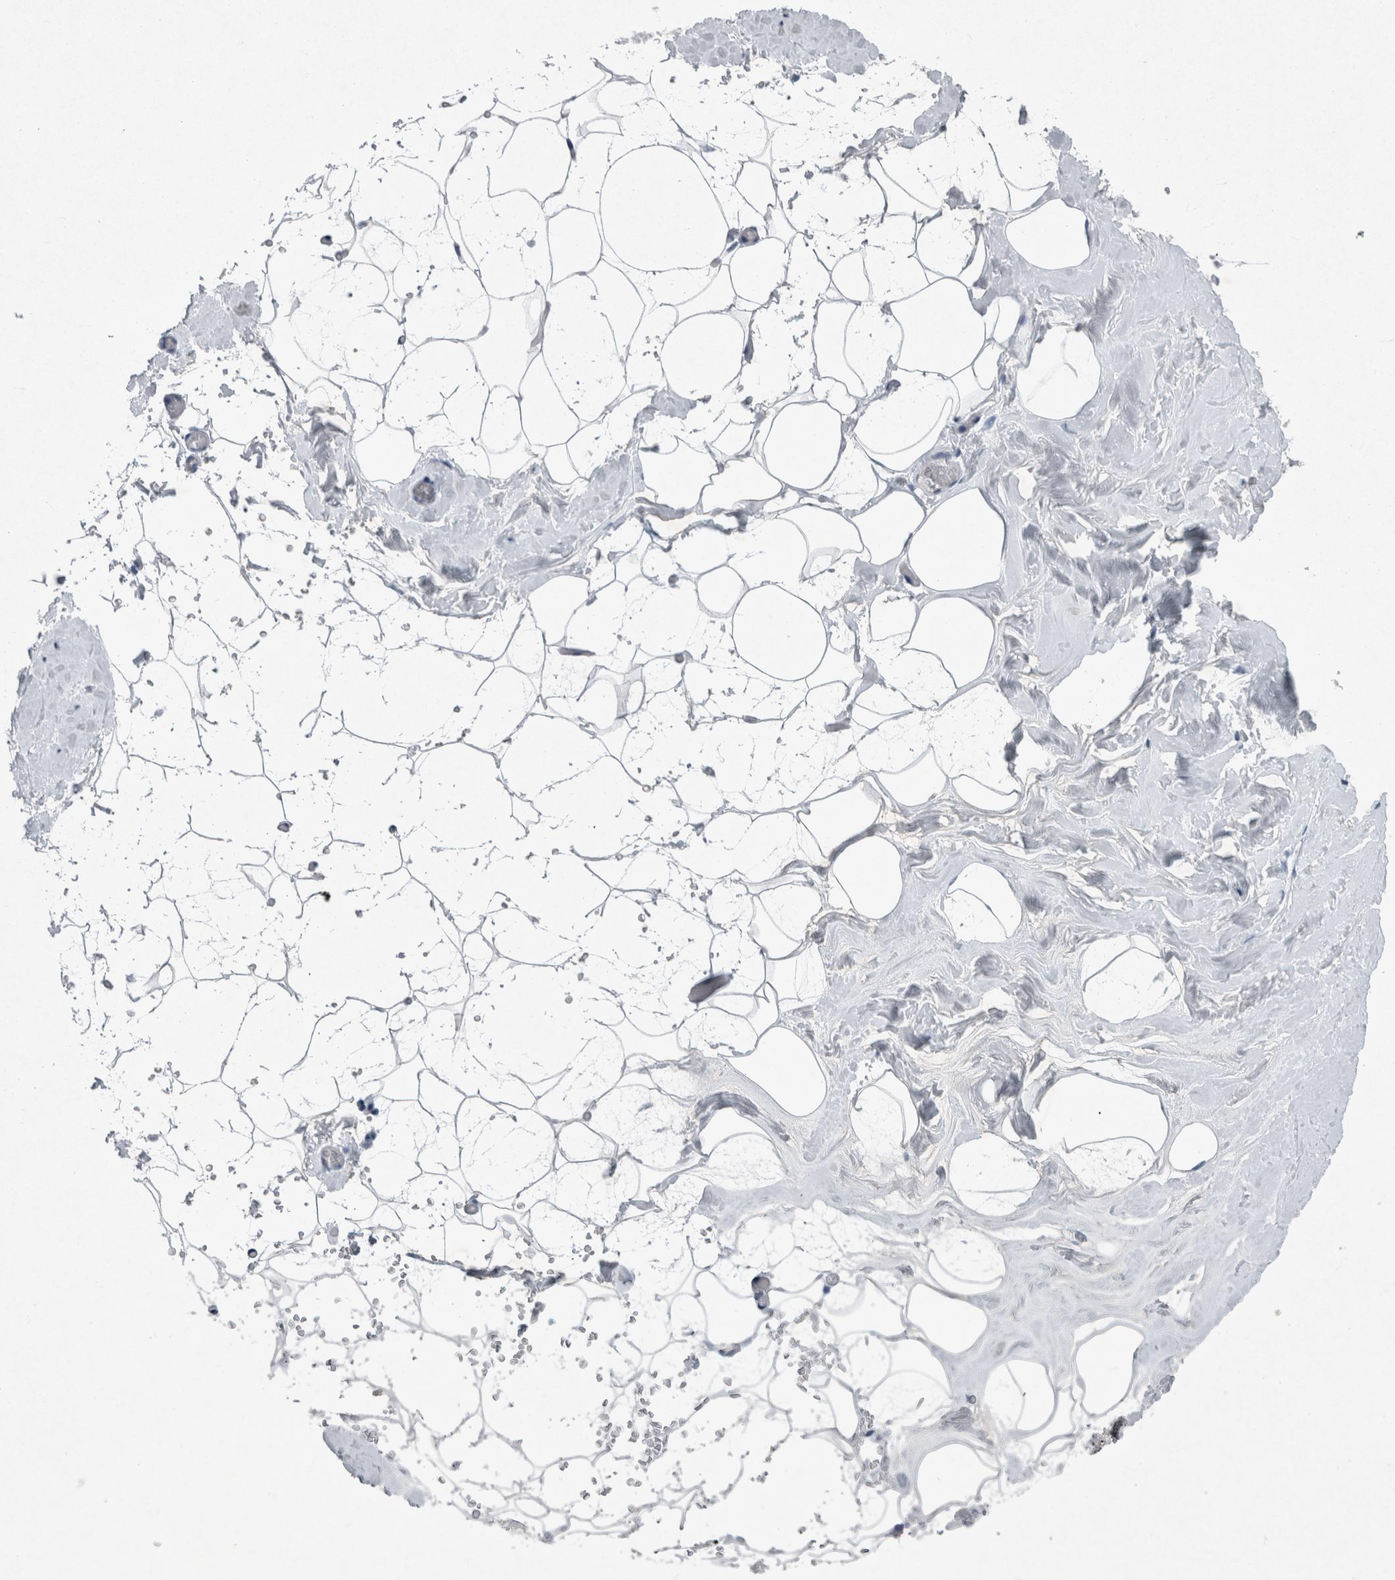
{"staining": {"intensity": "negative", "quantity": "none", "location": "none"}, "tissue": "adipose tissue", "cell_type": "Adipocytes", "image_type": "normal", "snomed": [{"axis": "morphology", "description": "Normal tissue, NOS"}, {"axis": "morphology", "description": "Fibrosis, NOS"}, {"axis": "topography", "description": "Breast"}, {"axis": "topography", "description": "Adipose tissue"}], "caption": "DAB (3,3'-diaminobenzidine) immunohistochemical staining of unremarkable human adipose tissue shows no significant positivity in adipocytes. The staining was performed using DAB (3,3'-diaminobenzidine) to visualize the protein expression in brown, while the nuclei were stained in blue with hematoxylin (Magnification: 20x).", "gene": "FAM83H", "patient": {"sex": "female", "age": 39}}